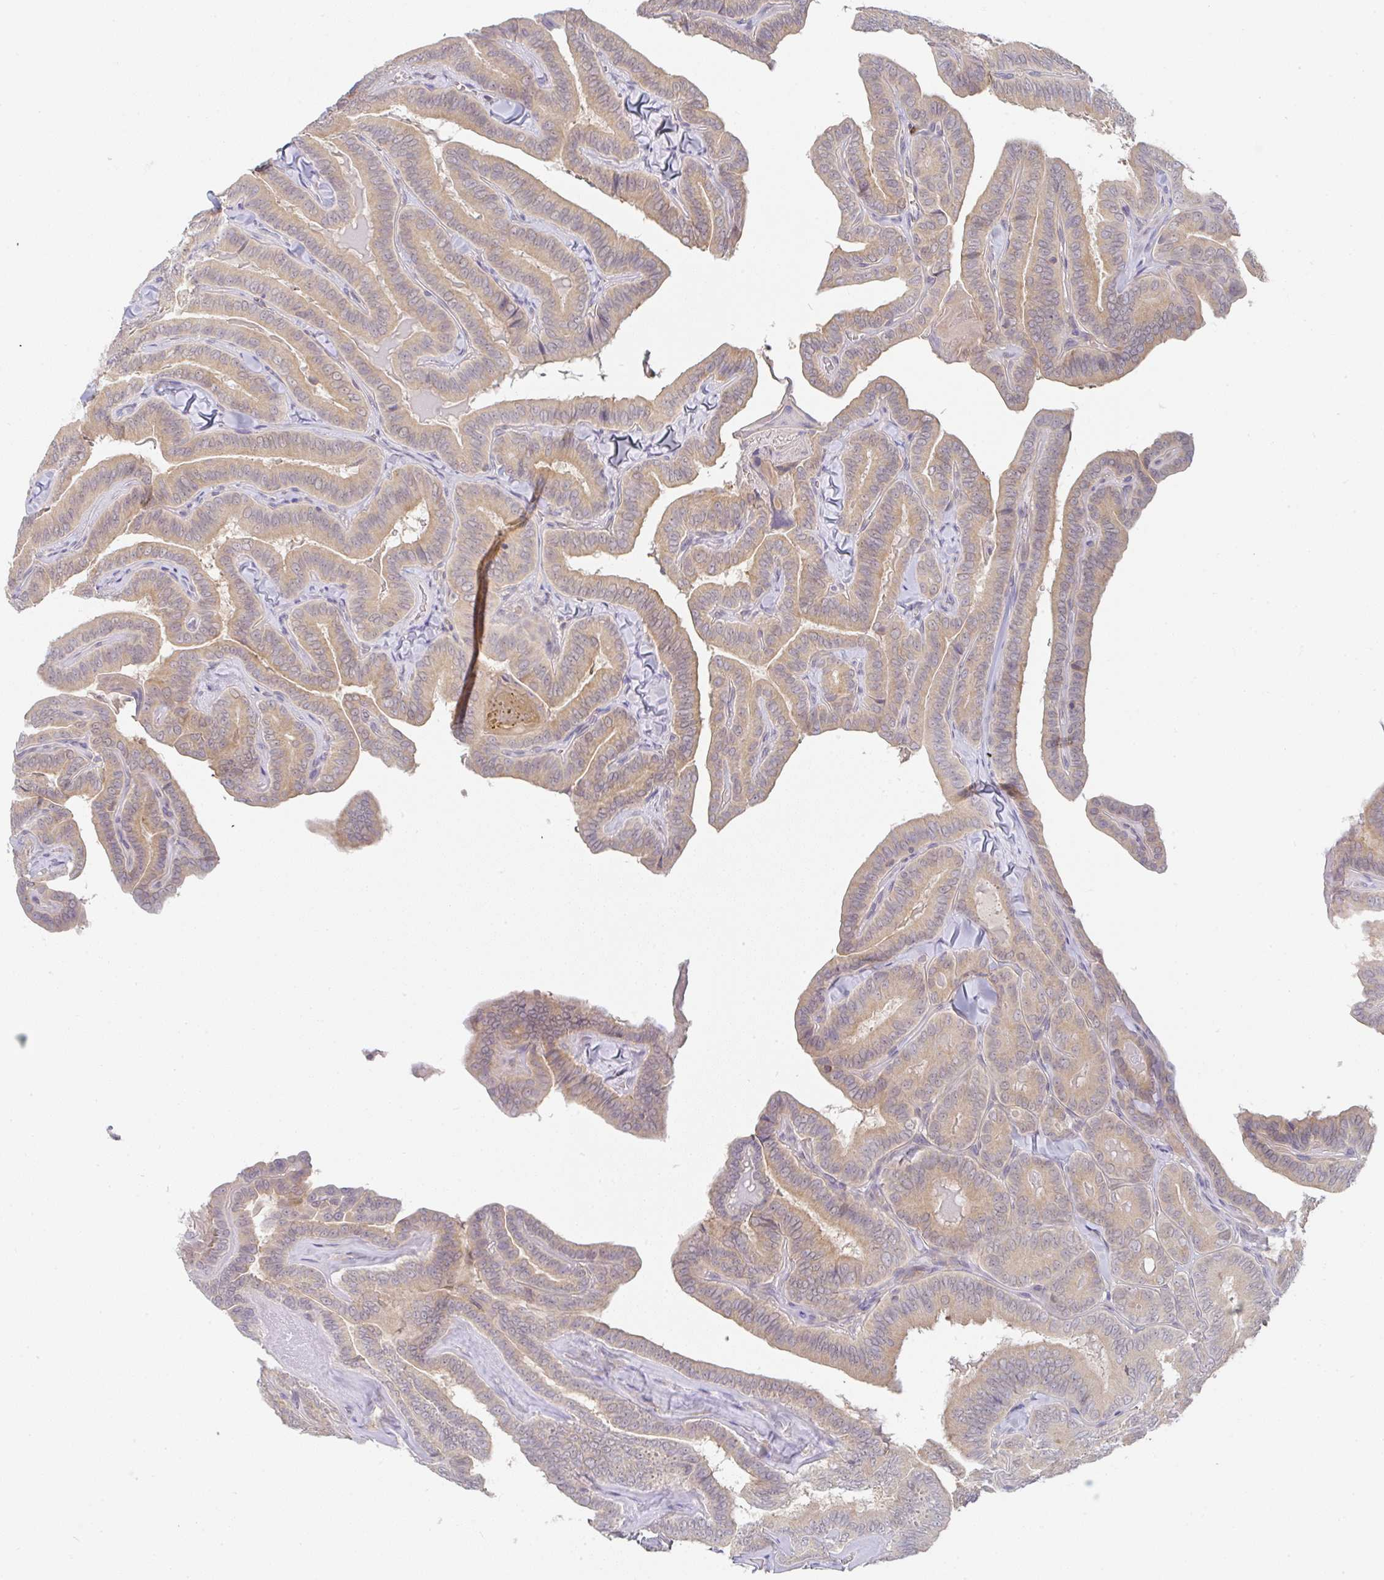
{"staining": {"intensity": "weak", "quantity": ">75%", "location": "cytoplasmic/membranous"}, "tissue": "thyroid cancer", "cell_type": "Tumor cells", "image_type": "cancer", "snomed": [{"axis": "morphology", "description": "Papillary adenocarcinoma, NOS"}, {"axis": "topography", "description": "Thyroid gland"}], "caption": "Immunohistochemical staining of human thyroid papillary adenocarcinoma shows weak cytoplasmic/membranous protein positivity in approximately >75% of tumor cells.", "gene": "DERL2", "patient": {"sex": "male", "age": 61}}